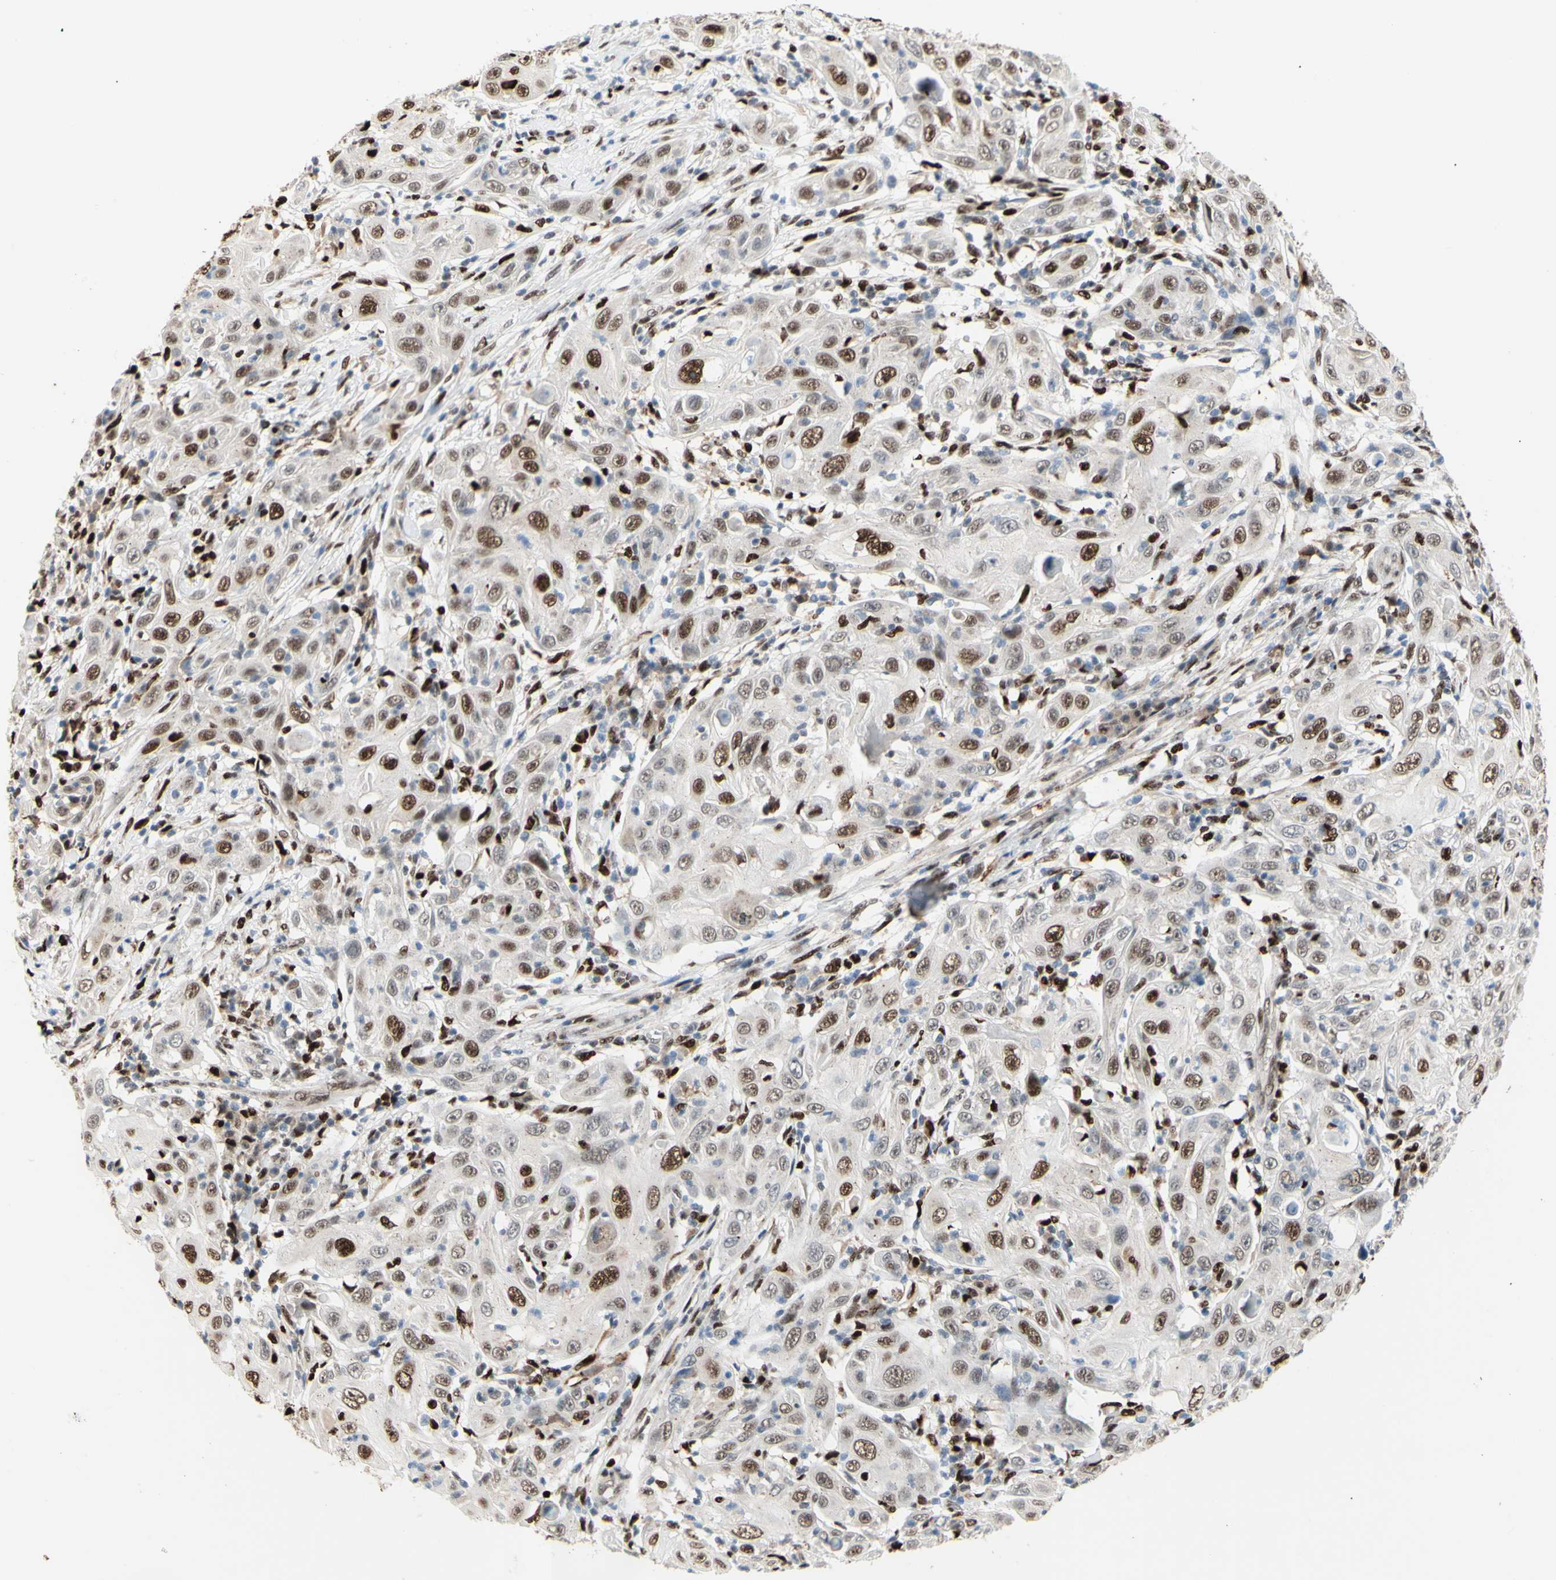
{"staining": {"intensity": "moderate", "quantity": ">75%", "location": "nuclear"}, "tissue": "skin cancer", "cell_type": "Tumor cells", "image_type": "cancer", "snomed": [{"axis": "morphology", "description": "Squamous cell carcinoma, NOS"}, {"axis": "topography", "description": "Skin"}], "caption": "Skin cancer stained with IHC displays moderate nuclear staining in about >75% of tumor cells.", "gene": "EED", "patient": {"sex": "female", "age": 88}}